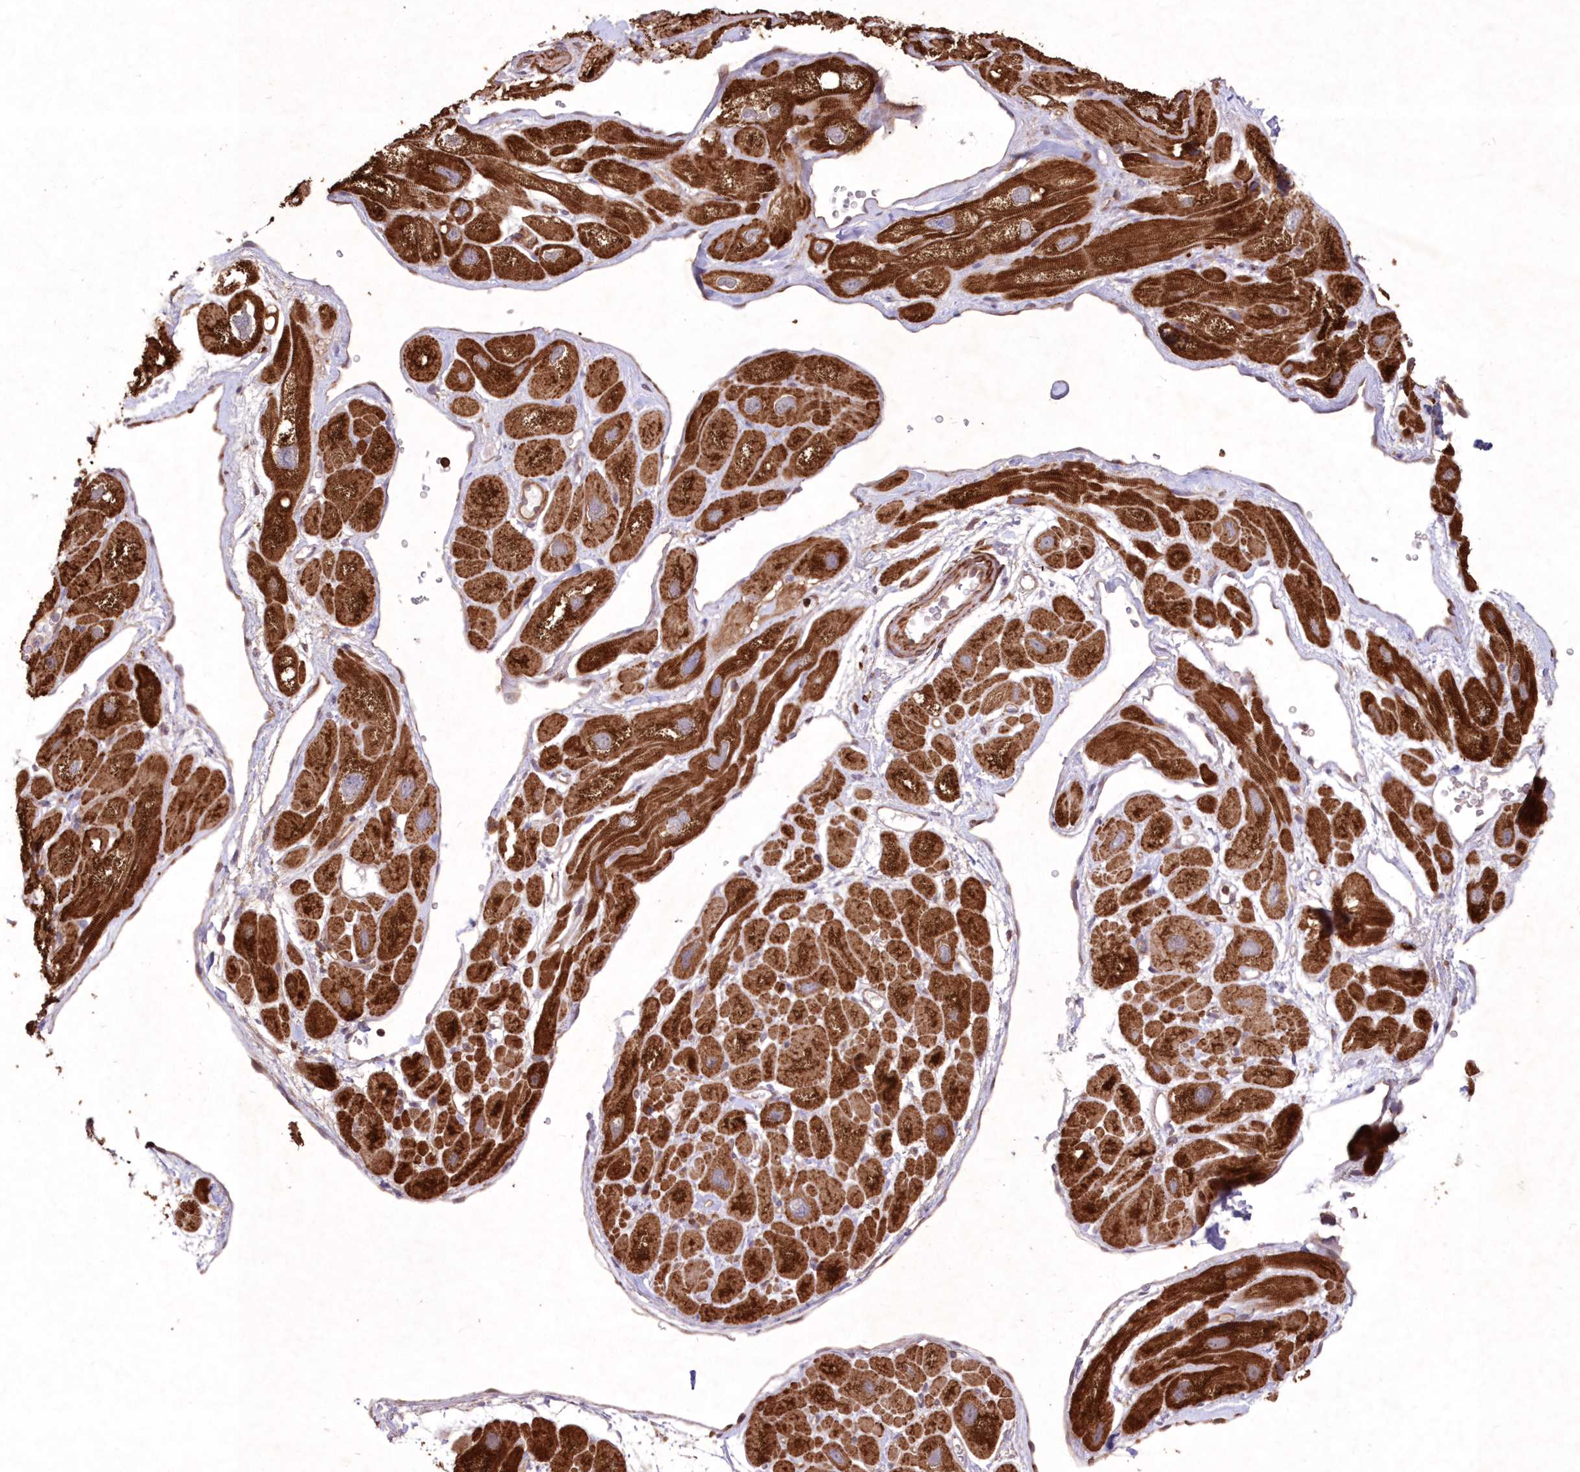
{"staining": {"intensity": "strong", "quantity": ">75%", "location": "cytoplasmic/membranous"}, "tissue": "heart muscle", "cell_type": "Cardiomyocytes", "image_type": "normal", "snomed": [{"axis": "morphology", "description": "Normal tissue, NOS"}, {"axis": "topography", "description": "Heart"}], "caption": "Heart muscle was stained to show a protein in brown. There is high levels of strong cytoplasmic/membranous staining in about >75% of cardiomyocytes. Nuclei are stained in blue.", "gene": "TMEM139", "patient": {"sex": "male", "age": 49}}